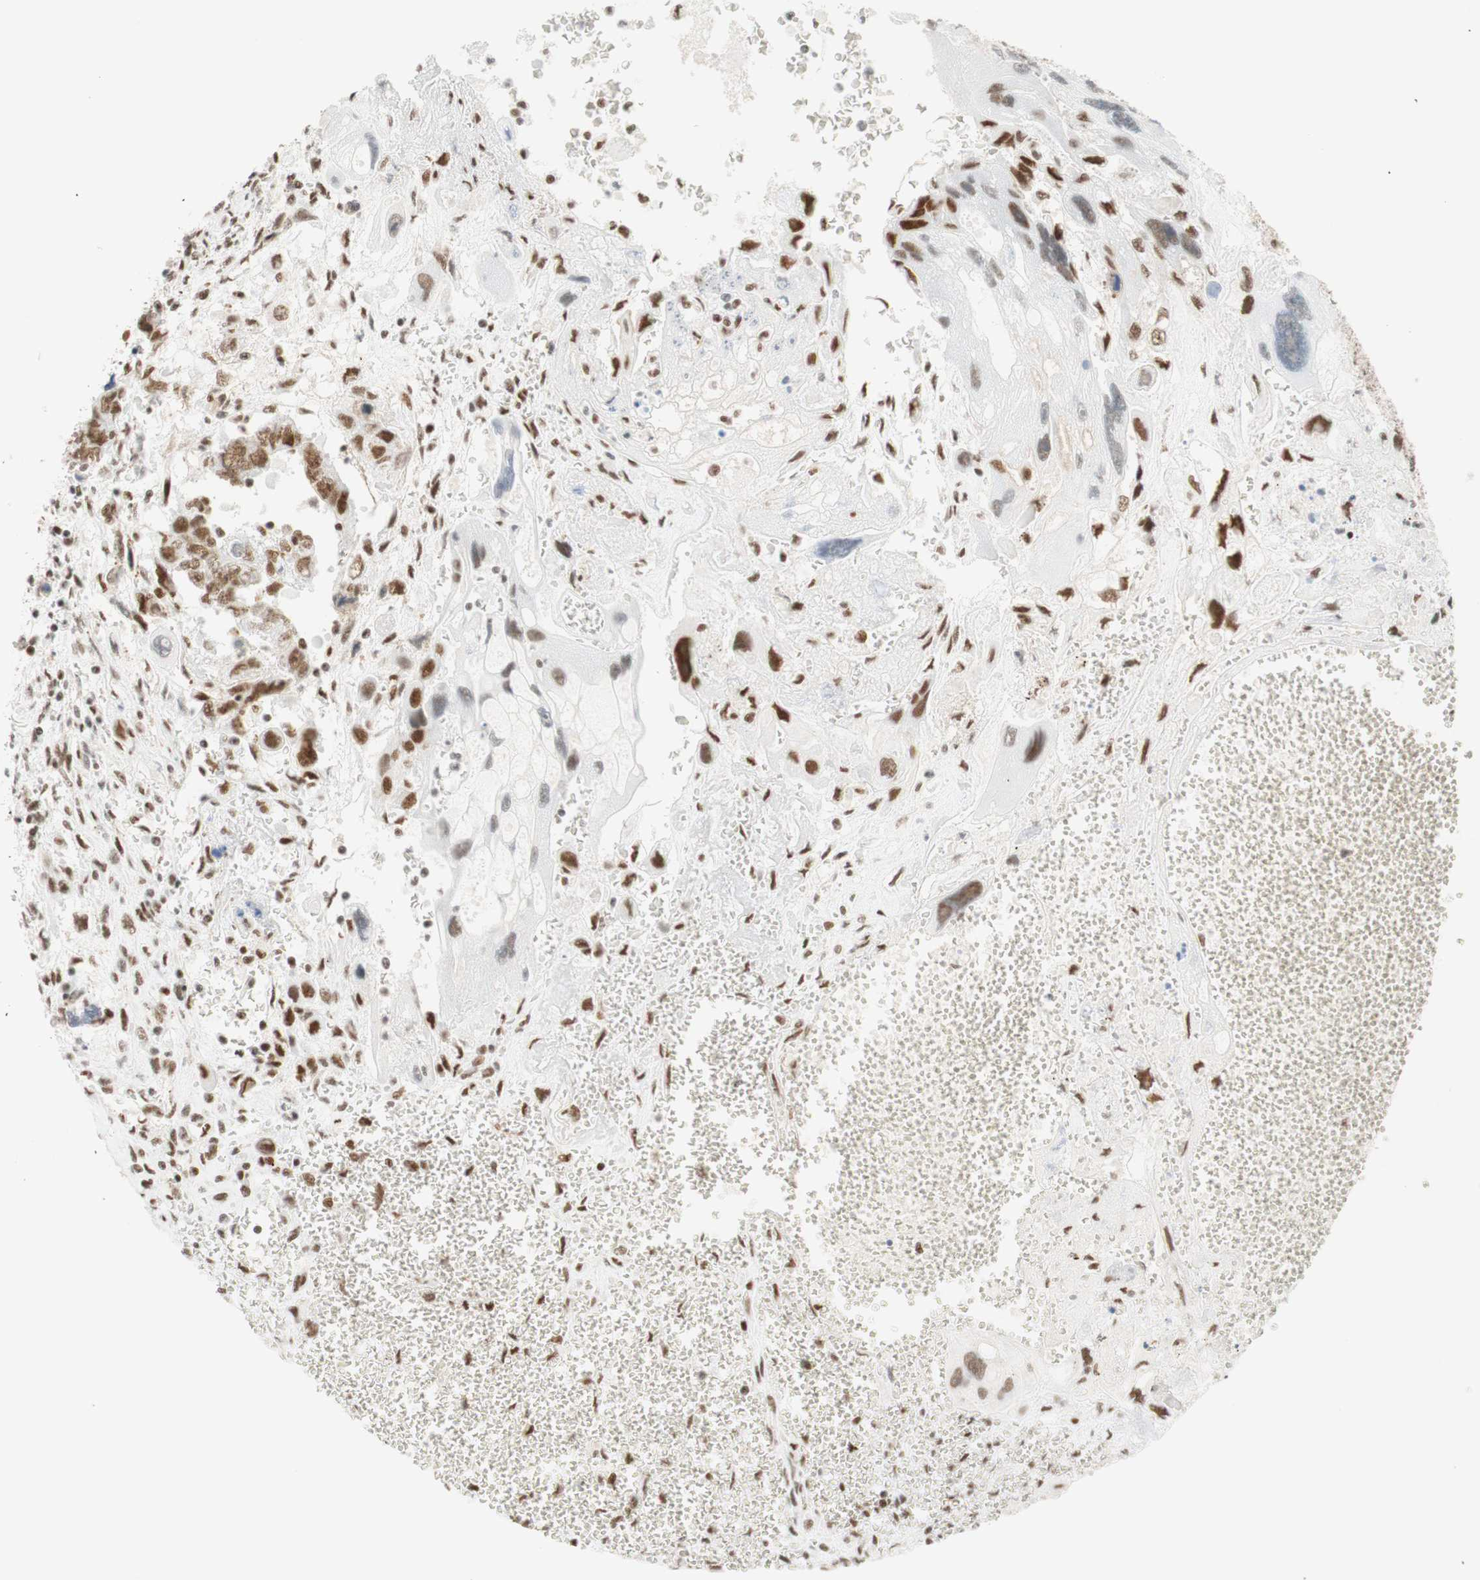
{"staining": {"intensity": "strong", "quantity": "25%-75%", "location": "nuclear"}, "tissue": "testis cancer", "cell_type": "Tumor cells", "image_type": "cancer", "snomed": [{"axis": "morphology", "description": "Carcinoma, Embryonal, NOS"}, {"axis": "topography", "description": "Testis"}], "caption": "Immunohistochemical staining of testis cancer (embryonal carcinoma) demonstrates high levels of strong nuclear positivity in approximately 25%-75% of tumor cells.", "gene": "RNF20", "patient": {"sex": "male", "age": 28}}